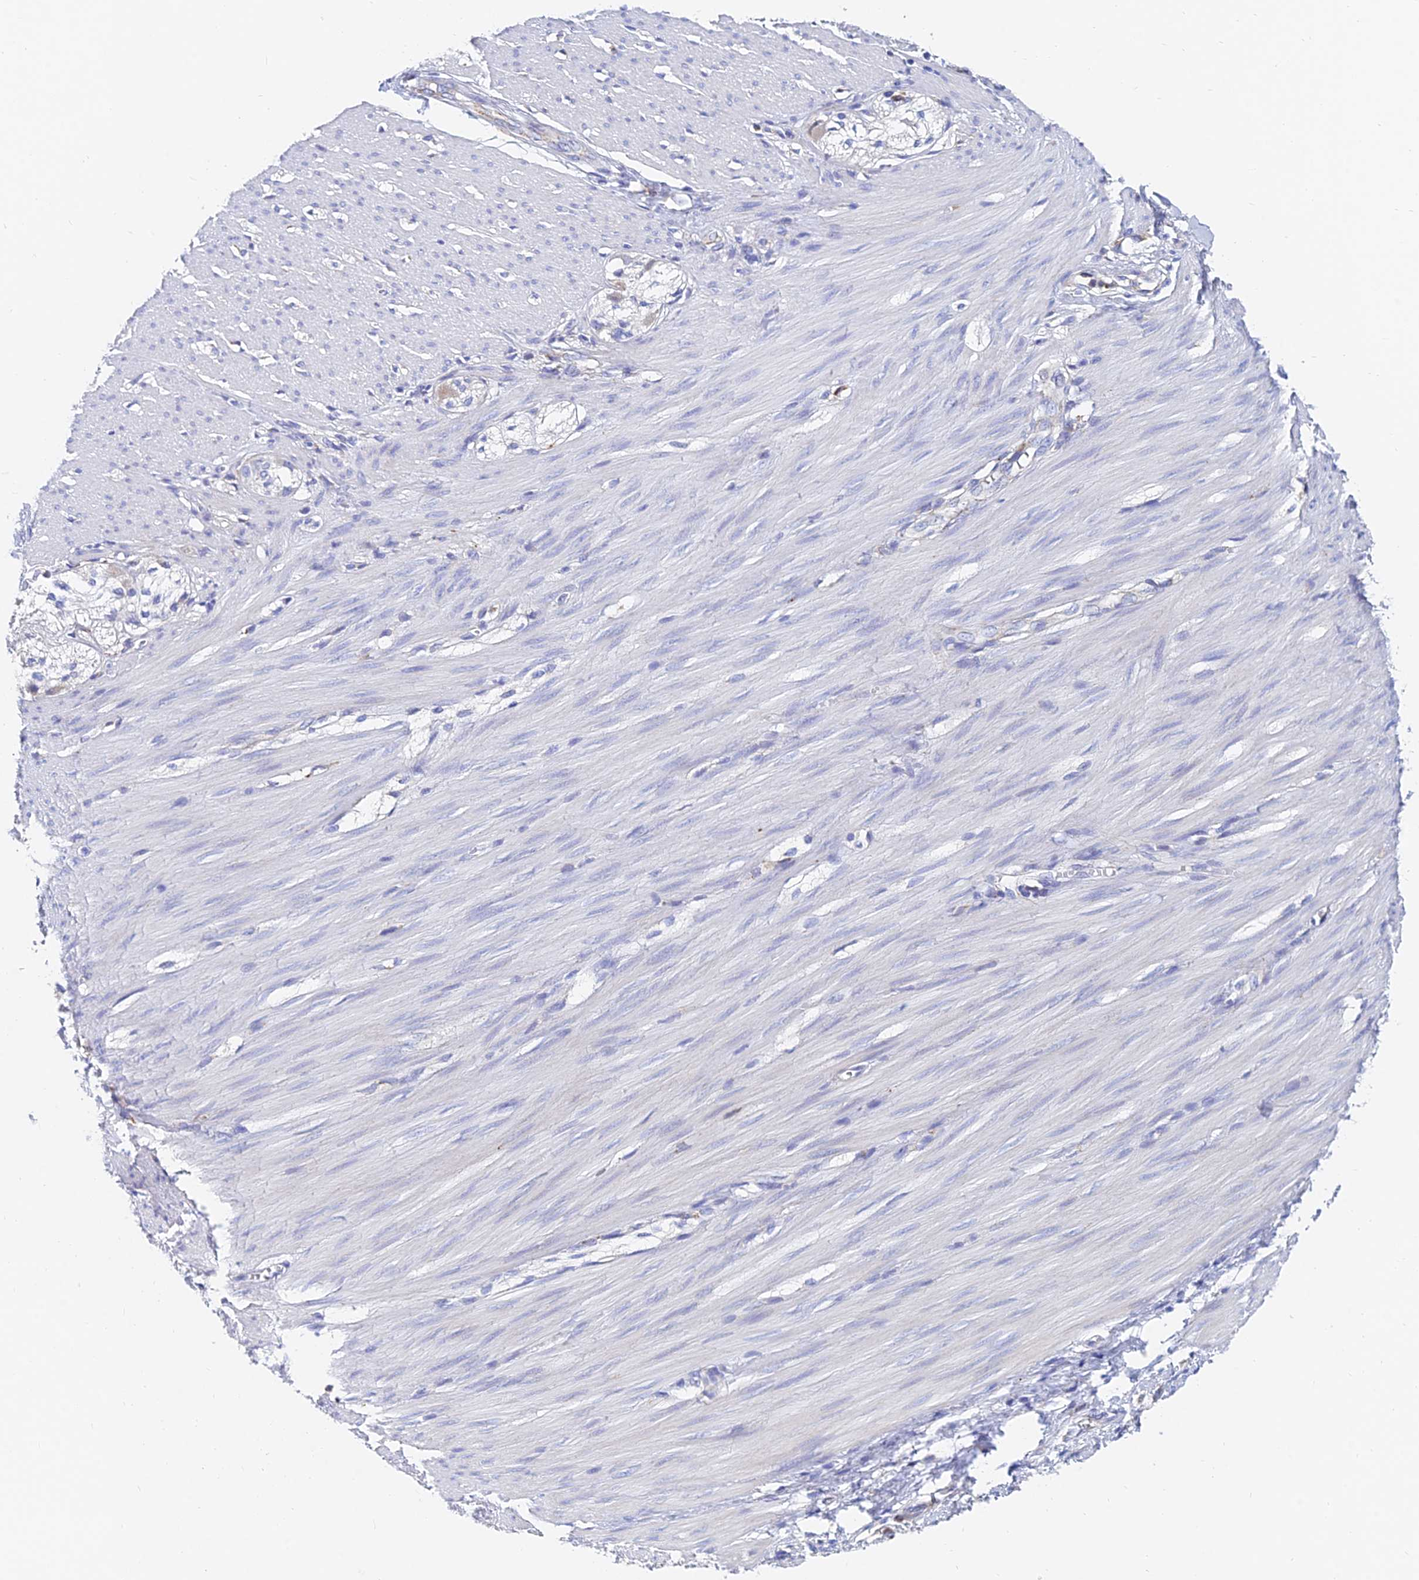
{"staining": {"intensity": "negative", "quantity": "none", "location": "none"}, "tissue": "smooth muscle", "cell_type": "Smooth muscle cells", "image_type": "normal", "snomed": [{"axis": "morphology", "description": "Normal tissue, NOS"}, {"axis": "morphology", "description": "Adenocarcinoma, NOS"}, {"axis": "topography", "description": "Colon"}, {"axis": "topography", "description": "Peripheral nerve tissue"}], "caption": "Immunohistochemical staining of benign smooth muscle shows no significant staining in smooth muscle cells.", "gene": "SPNS1", "patient": {"sex": "male", "age": 14}}